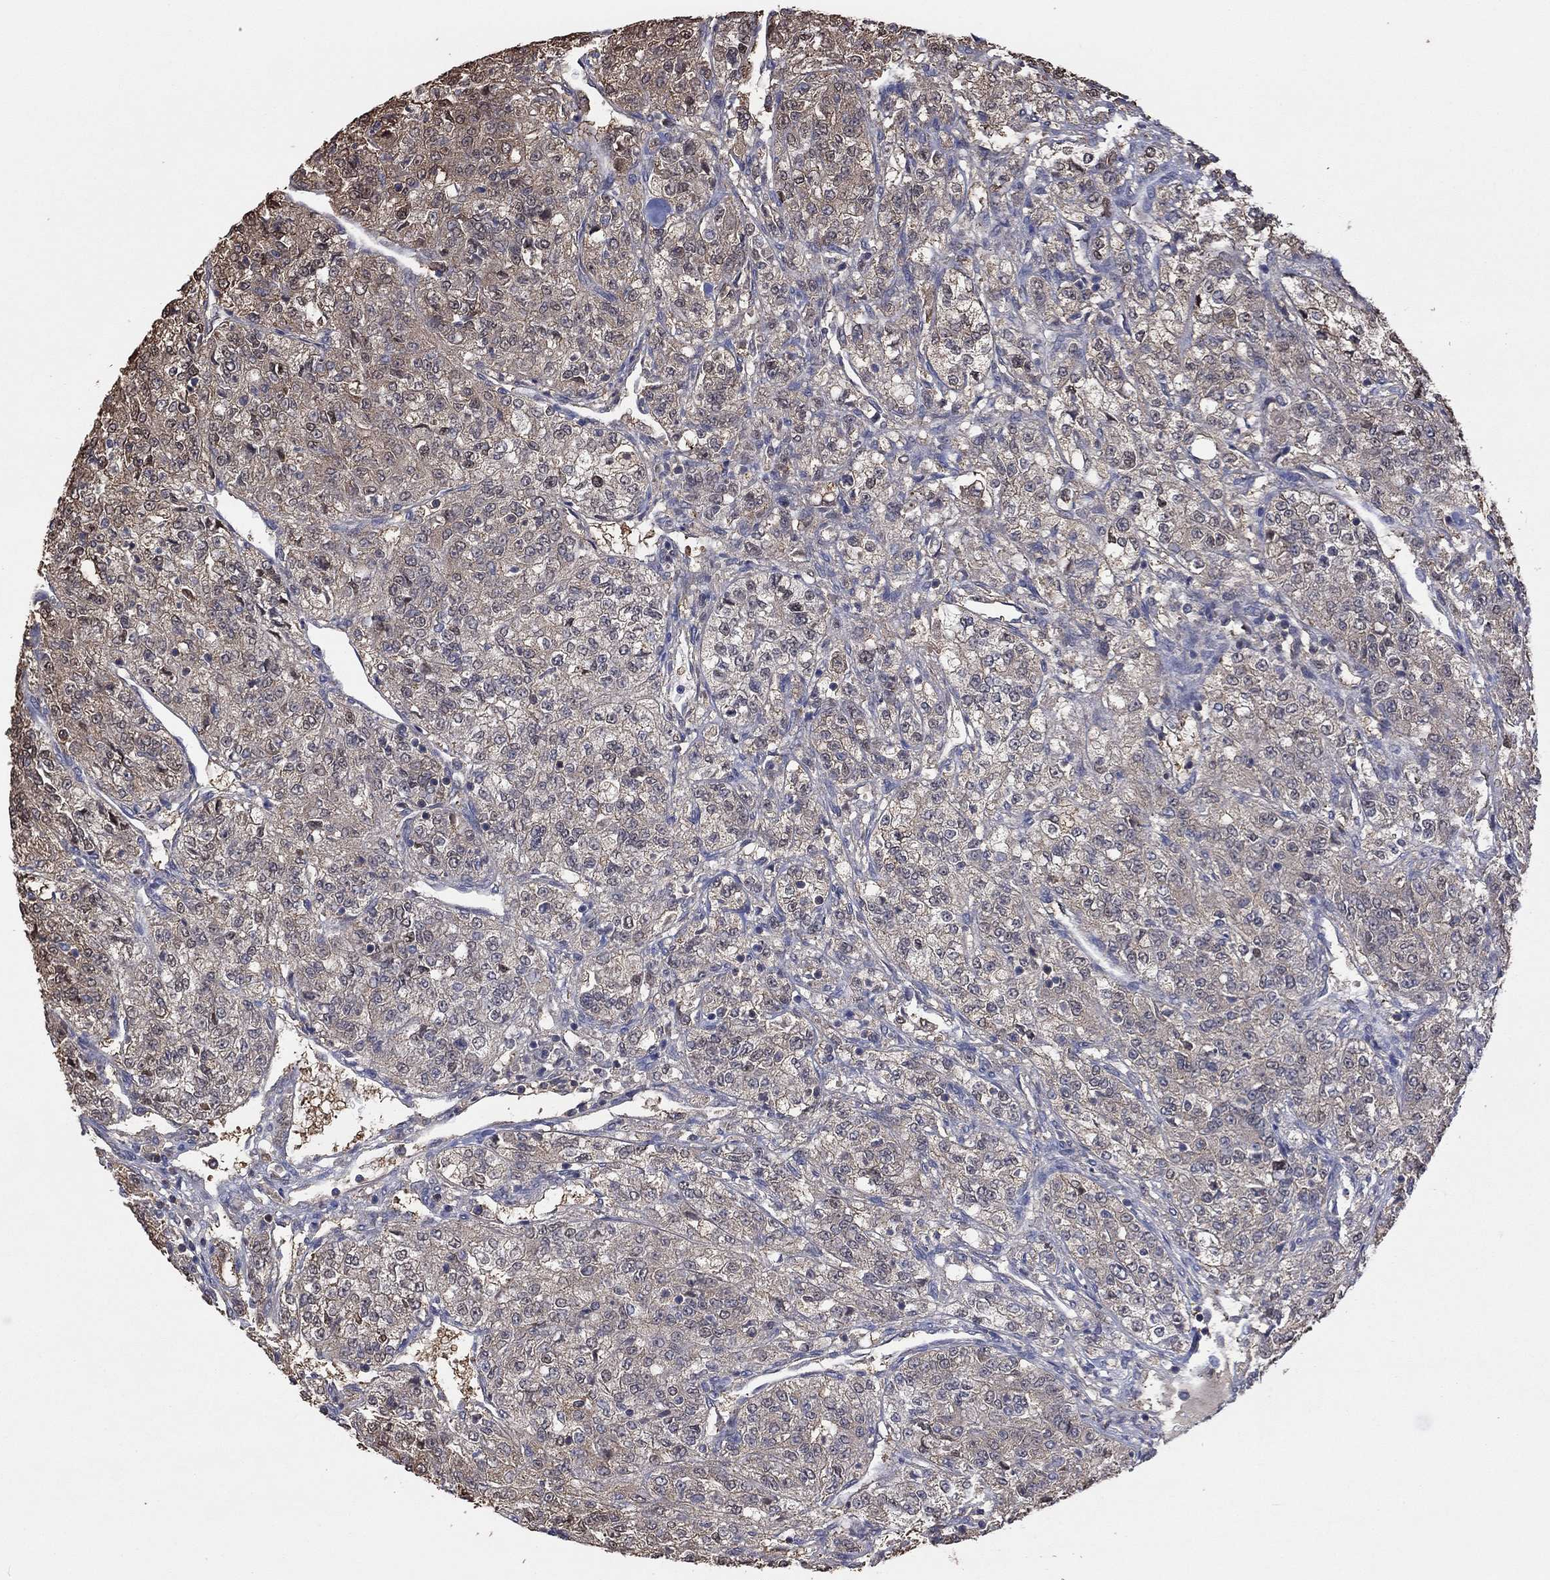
{"staining": {"intensity": "moderate", "quantity": "<25%", "location": "cytoplasmic/membranous,nuclear"}, "tissue": "renal cancer", "cell_type": "Tumor cells", "image_type": "cancer", "snomed": [{"axis": "morphology", "description": "Adenocarcinoma, NOS"}, {"axis": "topography", "description": "Kidney"}], "caption": "Renal adenocarcinoma tissue exhibits moderate cytoplasmic/membranous and nuclear expression in about <25% of tumor cells (brown staining indicates protein expression, while blue staining denotes nuclei).", "gene": "RNF114", "patient": {"sex": "female", "age": 63}}